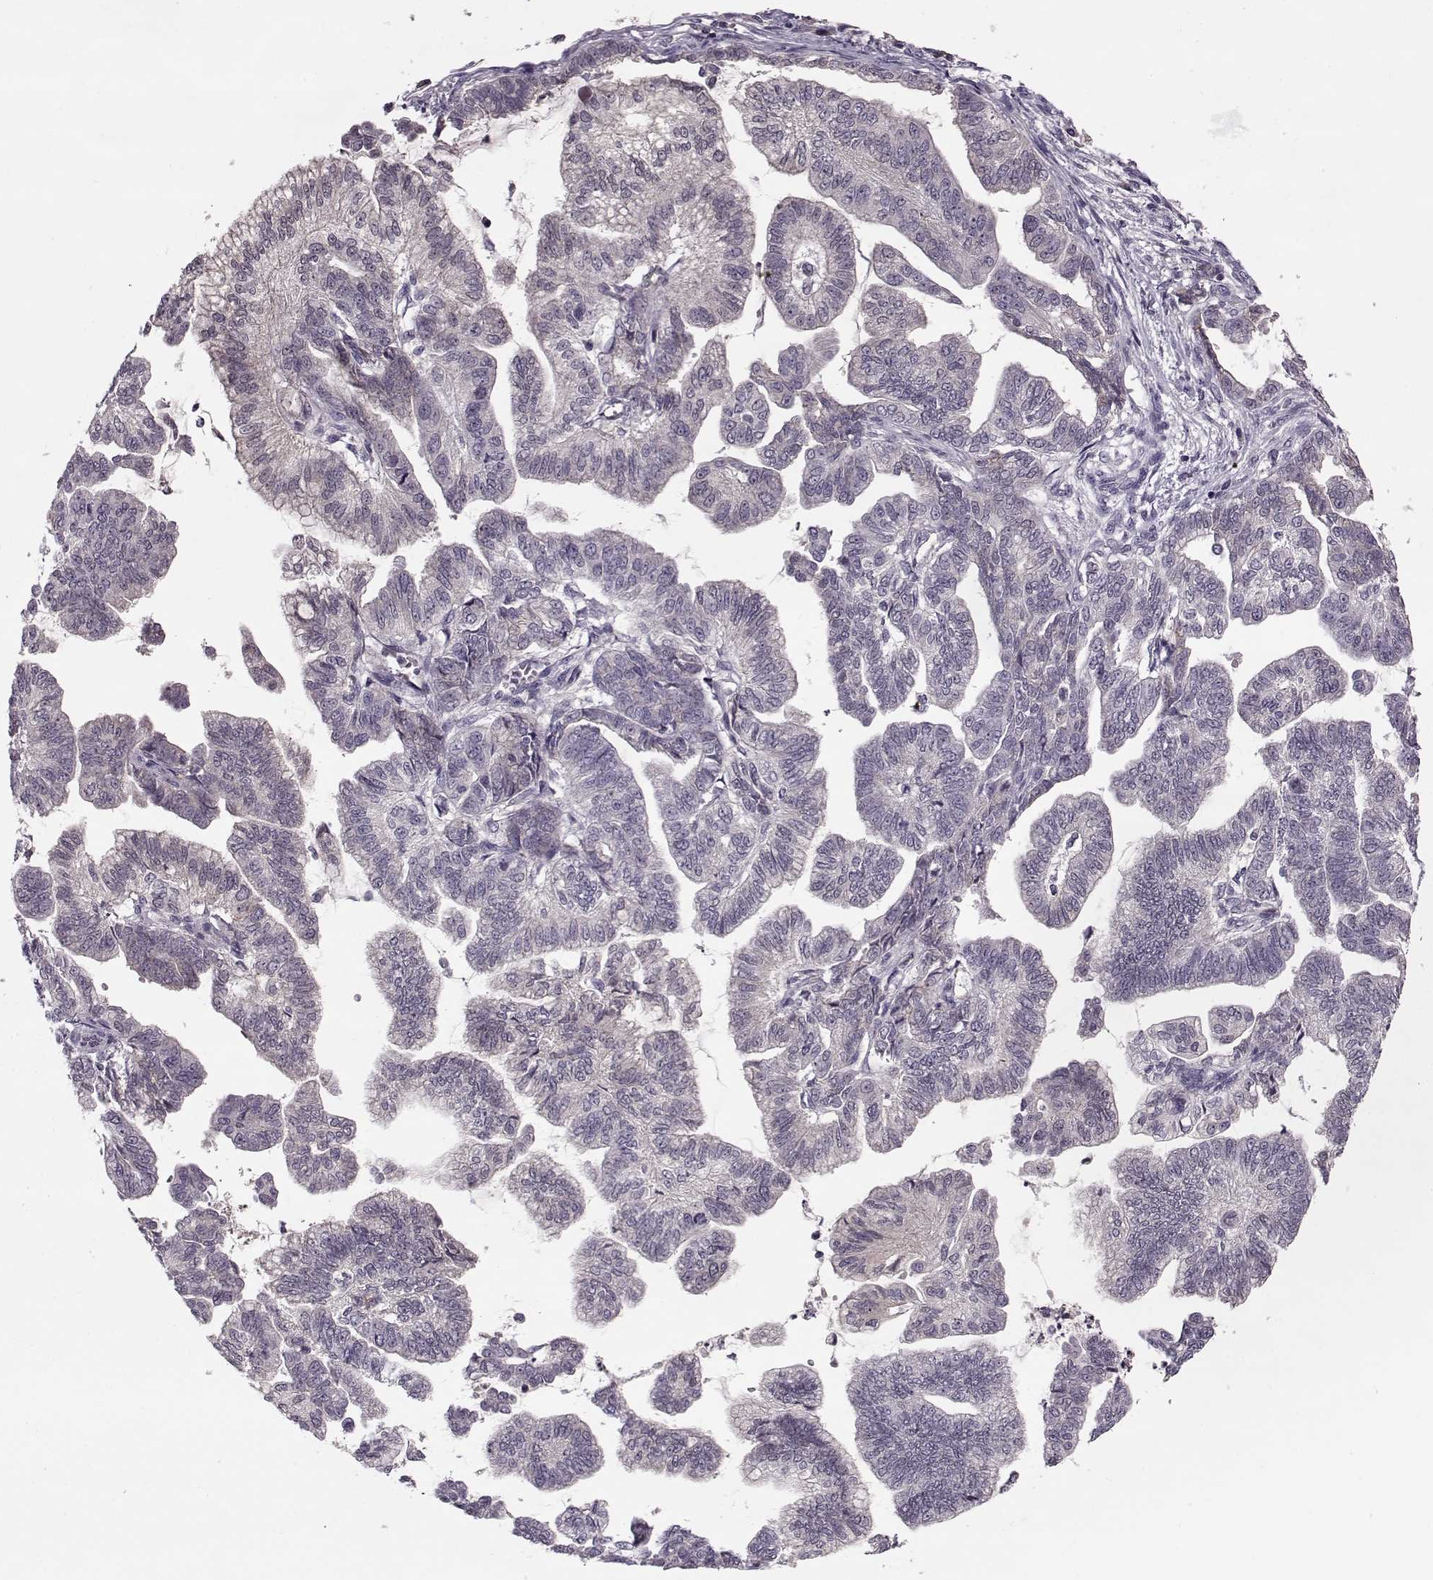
{"staining": {"intensity": "negative", "quantity": "none", "location": "none"}, "tissue": "stomach cancer", "cell_type": "Tumor cells", "image_type": "cancer", "snomed": [{"axis": "morphology", "description": "Adenocarcinoma, NOS"}, {"axis": "topography", "description": "Stomach"}], "caption": "Image shows no protein staining in tumor cells of stomach cancer tissue.", "gene": "ACOT11", "patient": {"sex": "male", "age": 83}}